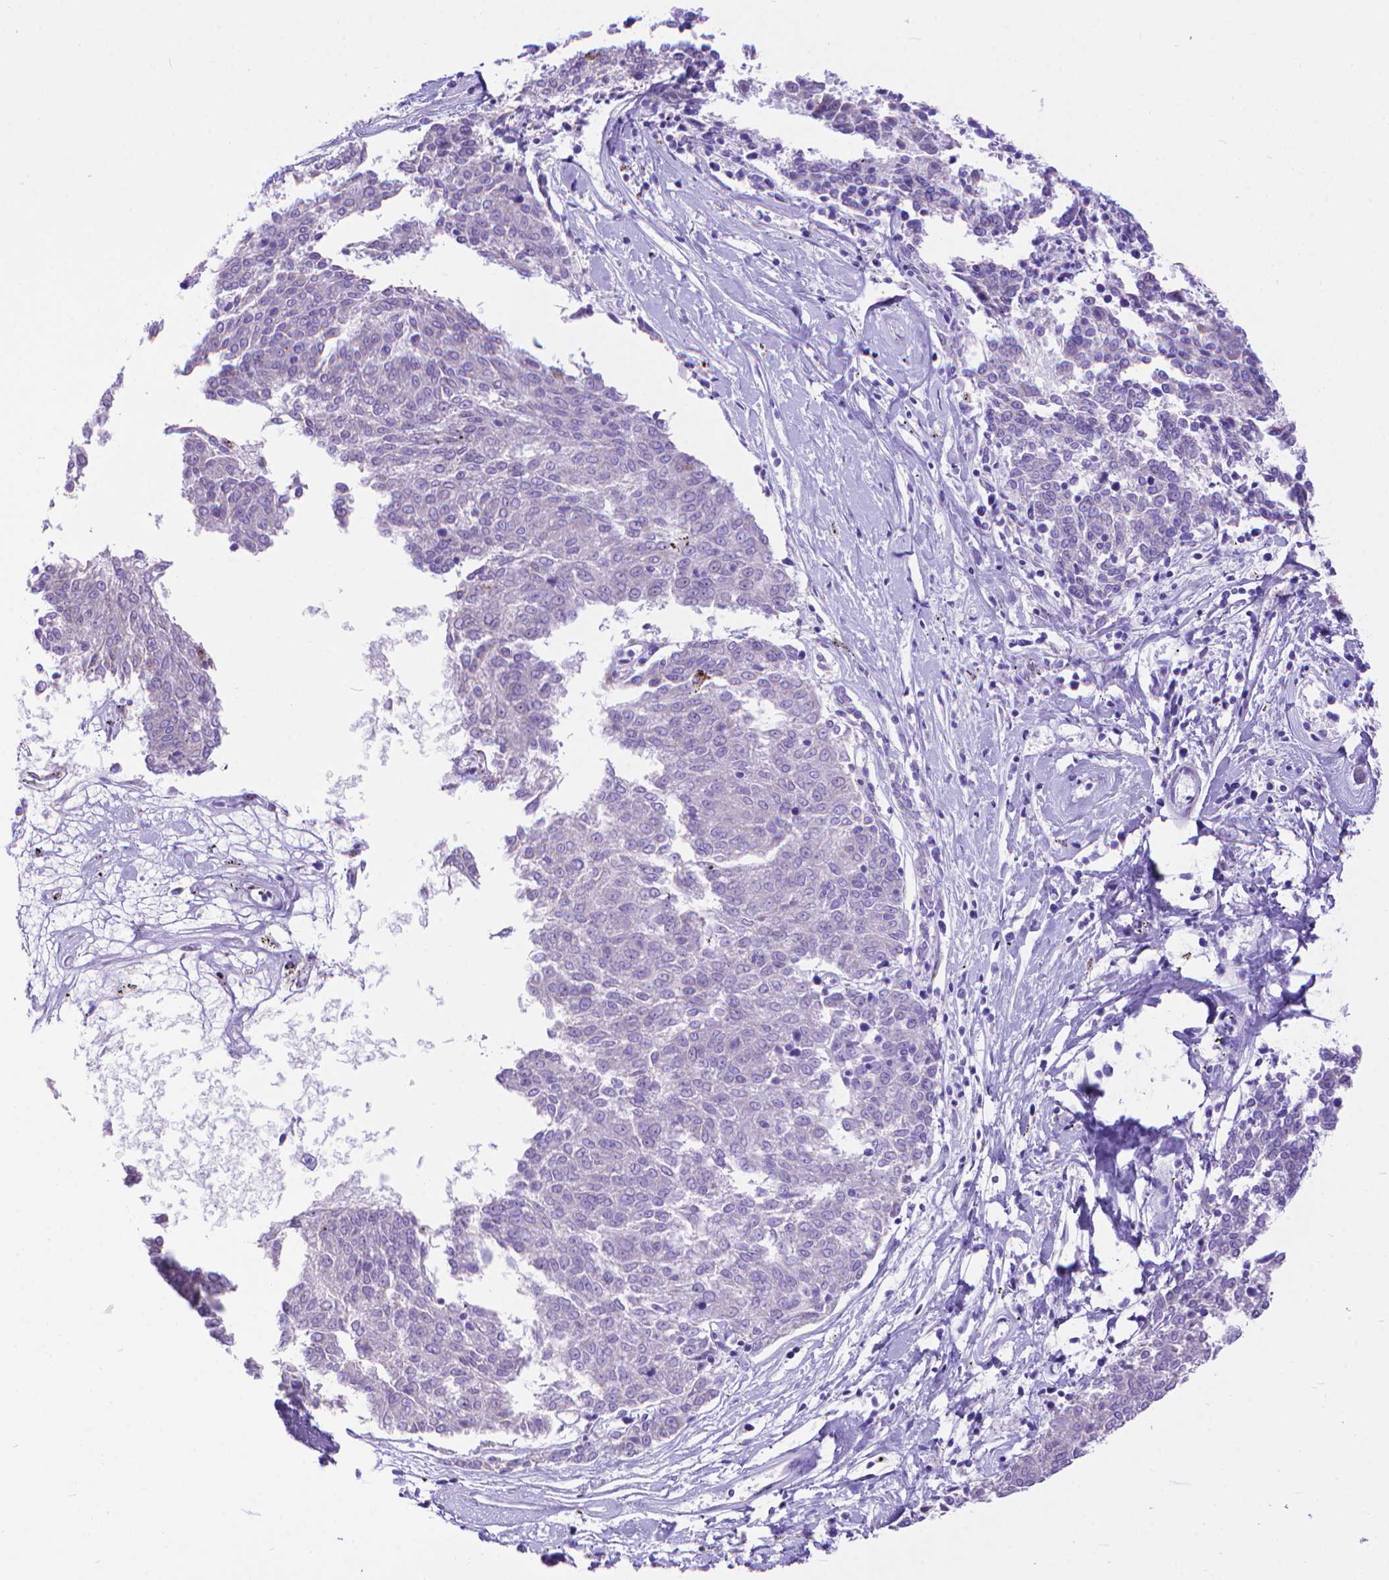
{"staining": {"intensity": "negative", "quantity": "none", "location": "none"}, "tissue": "melanoma", "cell_type": "Tumor cells", "image_type": "cancer", "snomed": [{"axis": "morphology", "description": "Malignant melanoma, NOS"}, {"axis": "topography", "description": "Skin"}], "caption": "A high-resolution image shows IHC staining of malignant melanoma, which reveals no significant positivity in tumor cells.", "gene": "DHRS2", "patient": {"sex": "female", "age": 72}}